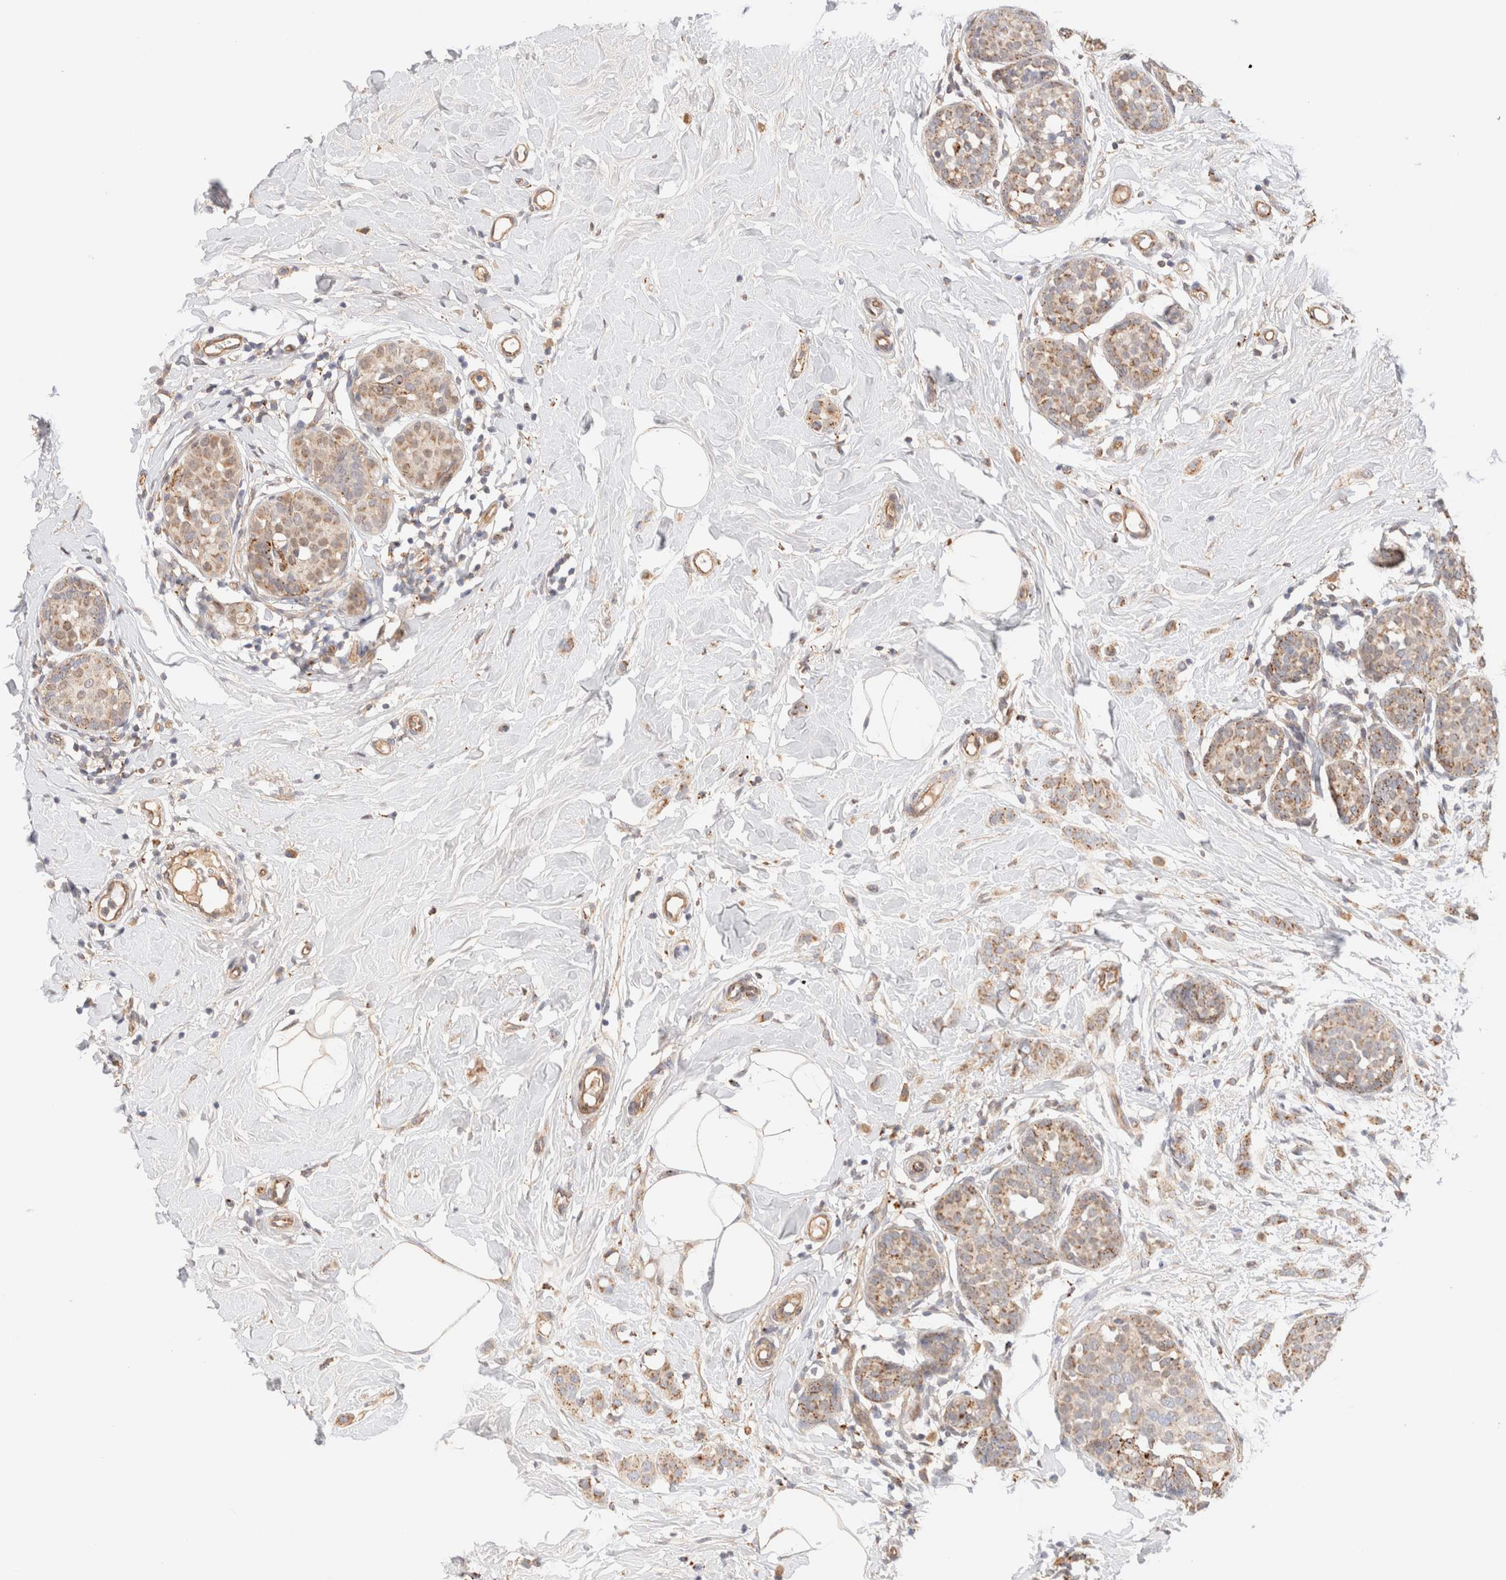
{"staining": {"intensity": "weak", "quantity": ">75%", "location": "cytoplasmic/membranous"}, "tissue": "breast cancer", "cell_type": "Tumor cells", "image_type": "cancer", "snomed": [{"axis": "morphology", "description": "Lobular carcinoma, in situ"}, {"axis": "morphology", "description": "Lobular carcinoma"}, {"axis": "topography", "description": "Breast"}], "caption": "A high-resolution micrograph shows immunohistochemistry staining of breast cancer (lobular carcinoma), which shows weak cytoplasmic/membranous staining in about >75% of tumor cells.", "gene": "RABEPK", "patient": {"sex": "female", "age": 41}}